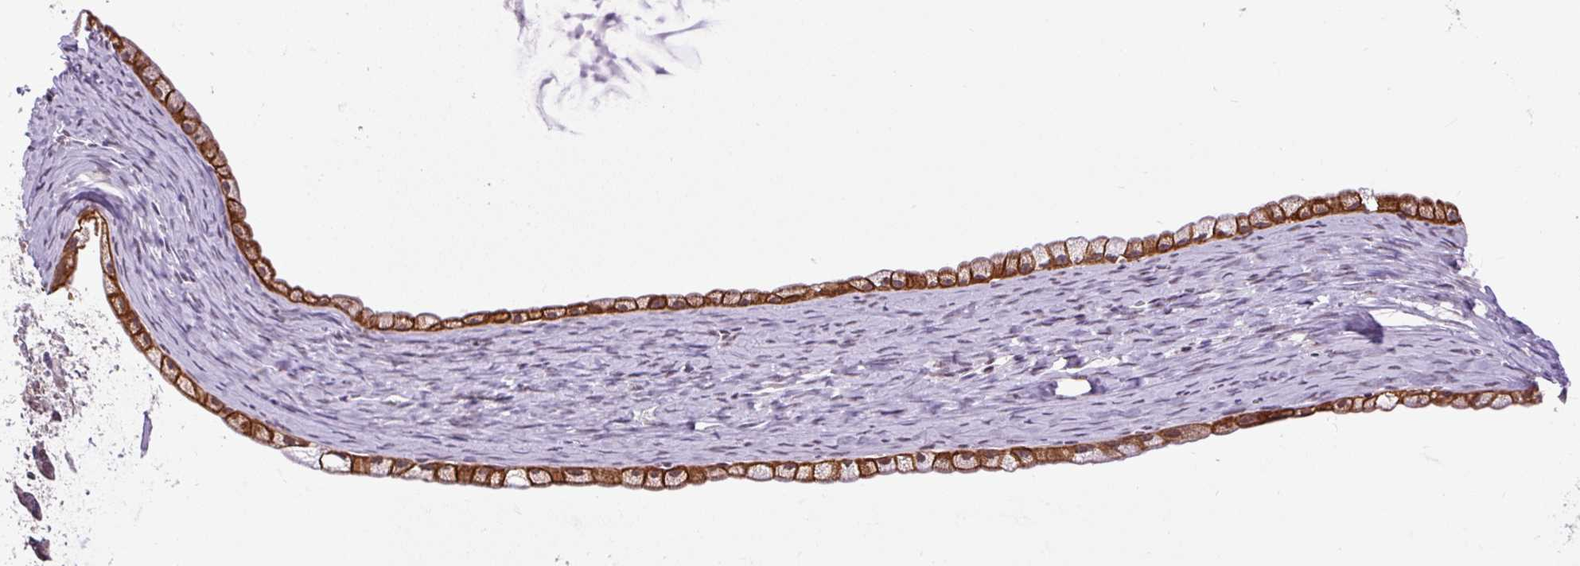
{"staining": {"intensity": "strong", "quantity": ">75%", "location": "cytoplasmic/membranous"}, "tissue": "ovarian cancer", "cell_type": "Tumor cells", "image_type": "cancer", "snomed": [{"axis": "morphology", "description": "Cystadenocarcinoma, mucinous, NOS"}, {"axis": "topography", "description": "Ovary"}], "caption": "Ovarian mucinous cystadenocarcinoma stained with a brown dye demonstrates strong cytoplasmic/membranous positive staining in about >75% of tumor cells.", "gene": "ZNF672", "patient": {"sex": "female", "age": 61}}